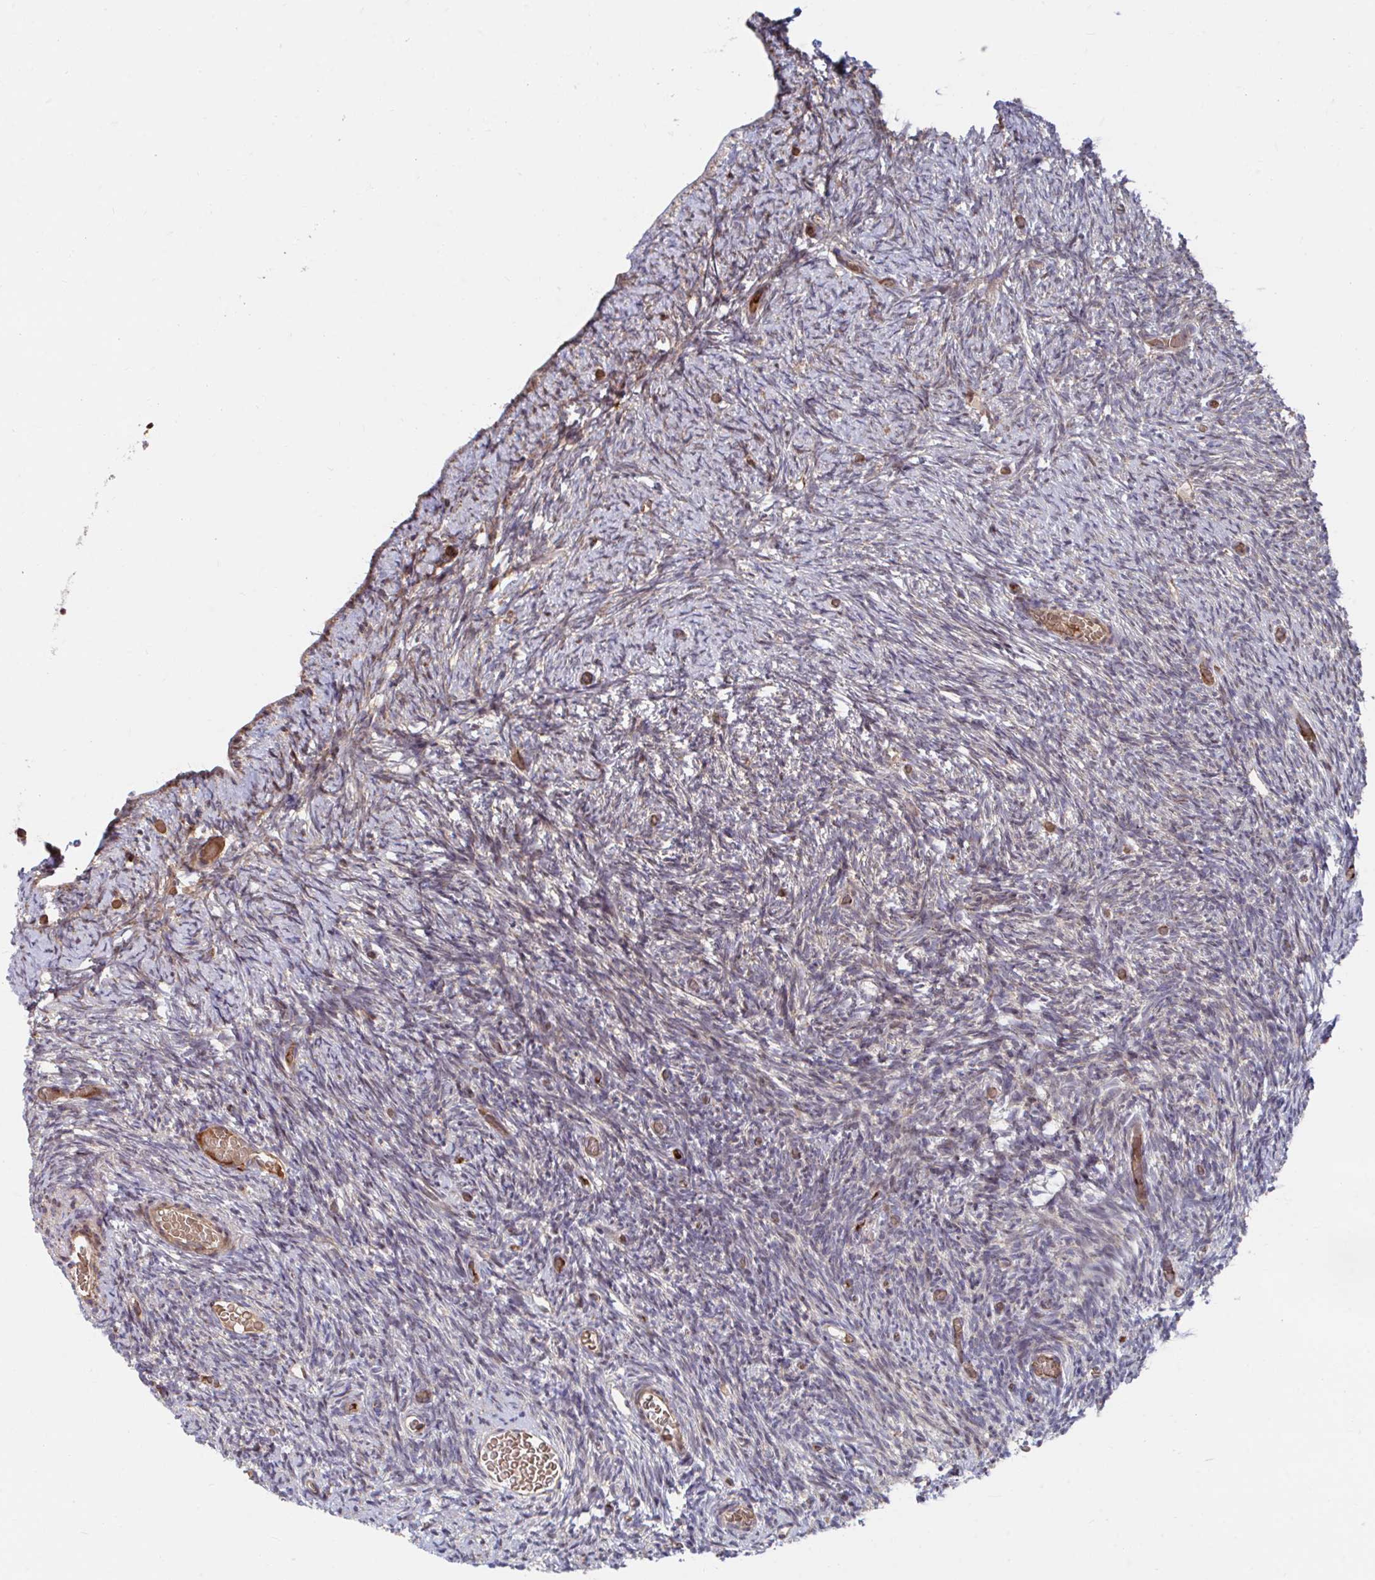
{"staining": {"intensity": "moderate", "quantity": "<25%", "location": "cytoplasmic/membranous"}, "tissue": "ovary", "cell_type": "Ovarian stroma cells", "image_type": "normal", "snomed": [{"axis": "morphology", "description": "Normal tissue, NOS"}, {"axis": "topography", "description": "Ovary"}], "caption": "Protein analysis of unremarkable ovary reveals moderate cytoplasmic/membranous expression in about <25% of ovarian stroma cells.", "gene": "FAM89A", "patient": {"sex": "female", "age": 39}}